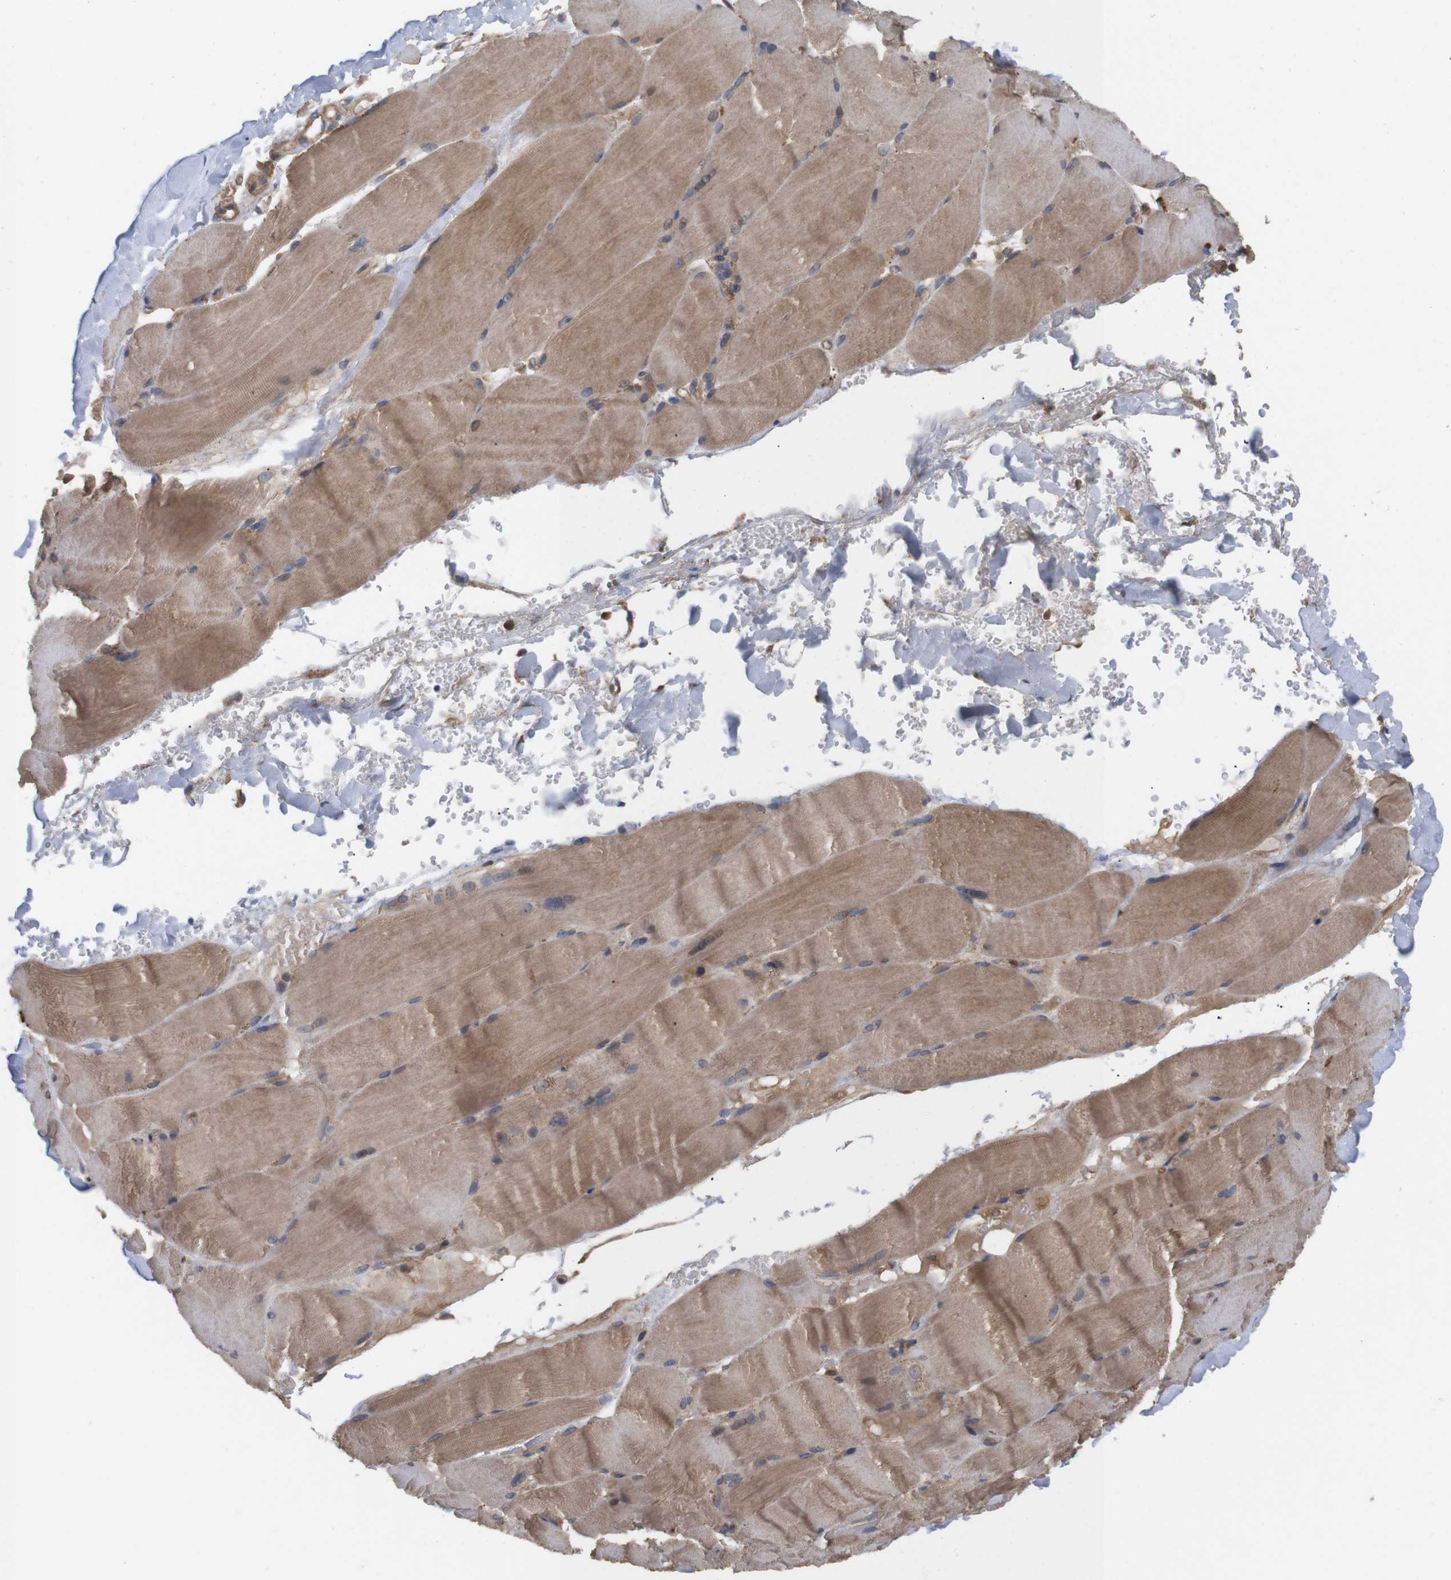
{"staining": {"intensity": "moderate", "quantity": ">75%", "location": "cytoplasmic/membranous"}, "tissue": "skeletal muscle", "cell_type": "Myocytes", "image_type": "normal", "snomed": [{"axis": "morphology", "description": "Normal tissue, NOS"}, {"axis": "topography", "description": "Skin"}, {"axis": "topography", "description": "Skeletal muscle"}], "caption": "This micrograph reveals immunohistochemistry (IHC) staining of benign skeletal muscle, with medium moderate cytoplasmic/membranous expression in approximately >75% of myocytes.", "gene": "TIAM1", "patient": {"sex": "male", "age": 83}}